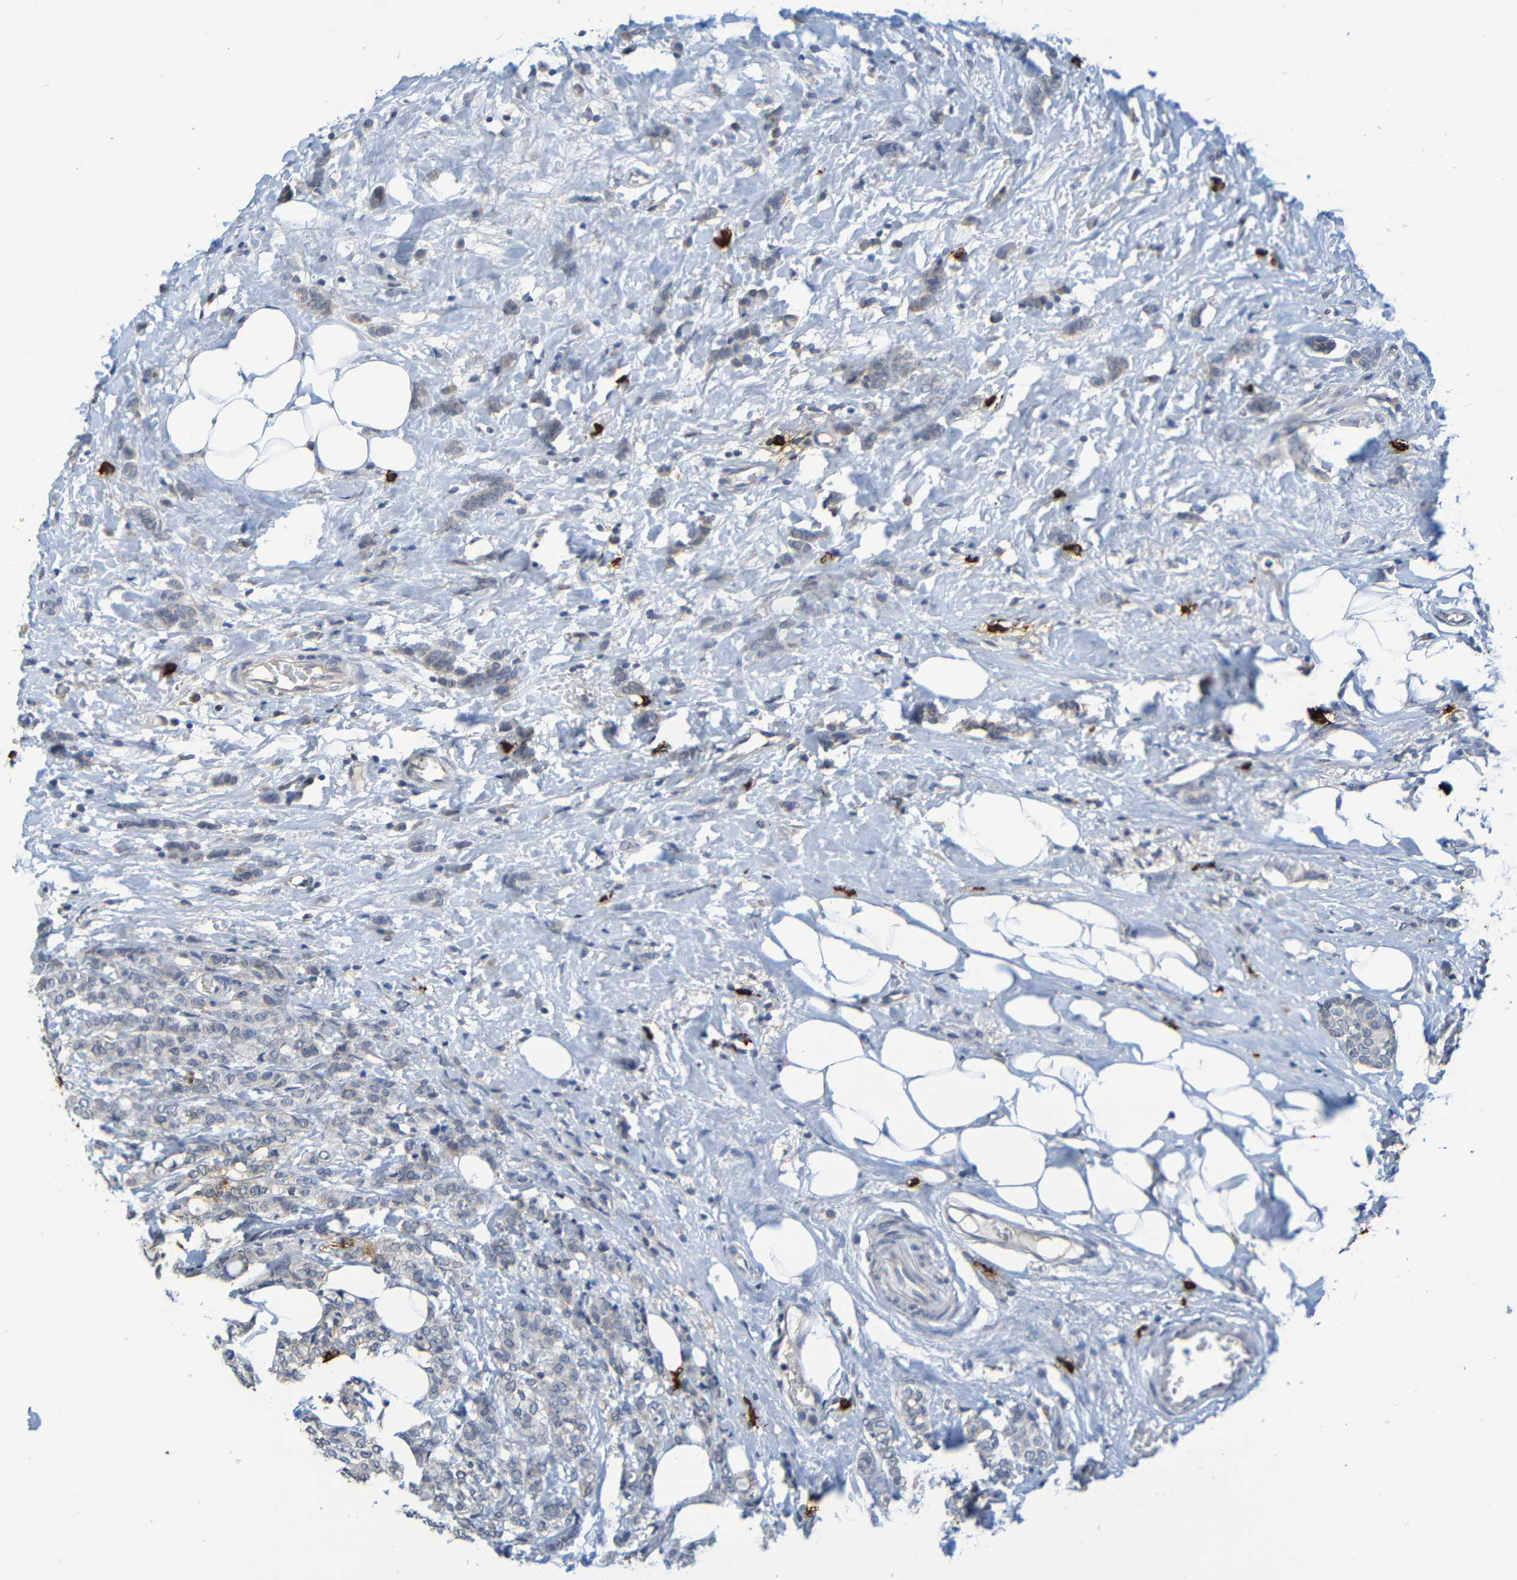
{"staining": {"intensity": "negative", "quantity": "none", "location": "none"}, "tissue": "breast cancer", "cell_type": "Tumor cells", "image_type": "cancer", "snomed": [{"axis": "morphology", "description": "Lobular carcinoma"}, {"axis": "topography", "description": "Breast"}], "caption": "Immunohistochemistry of lobular carcinoma (breast) shows no positivity in tumor cells.", "gene": "C3AR1", "patient": {"sex": "female", "age": 60}}